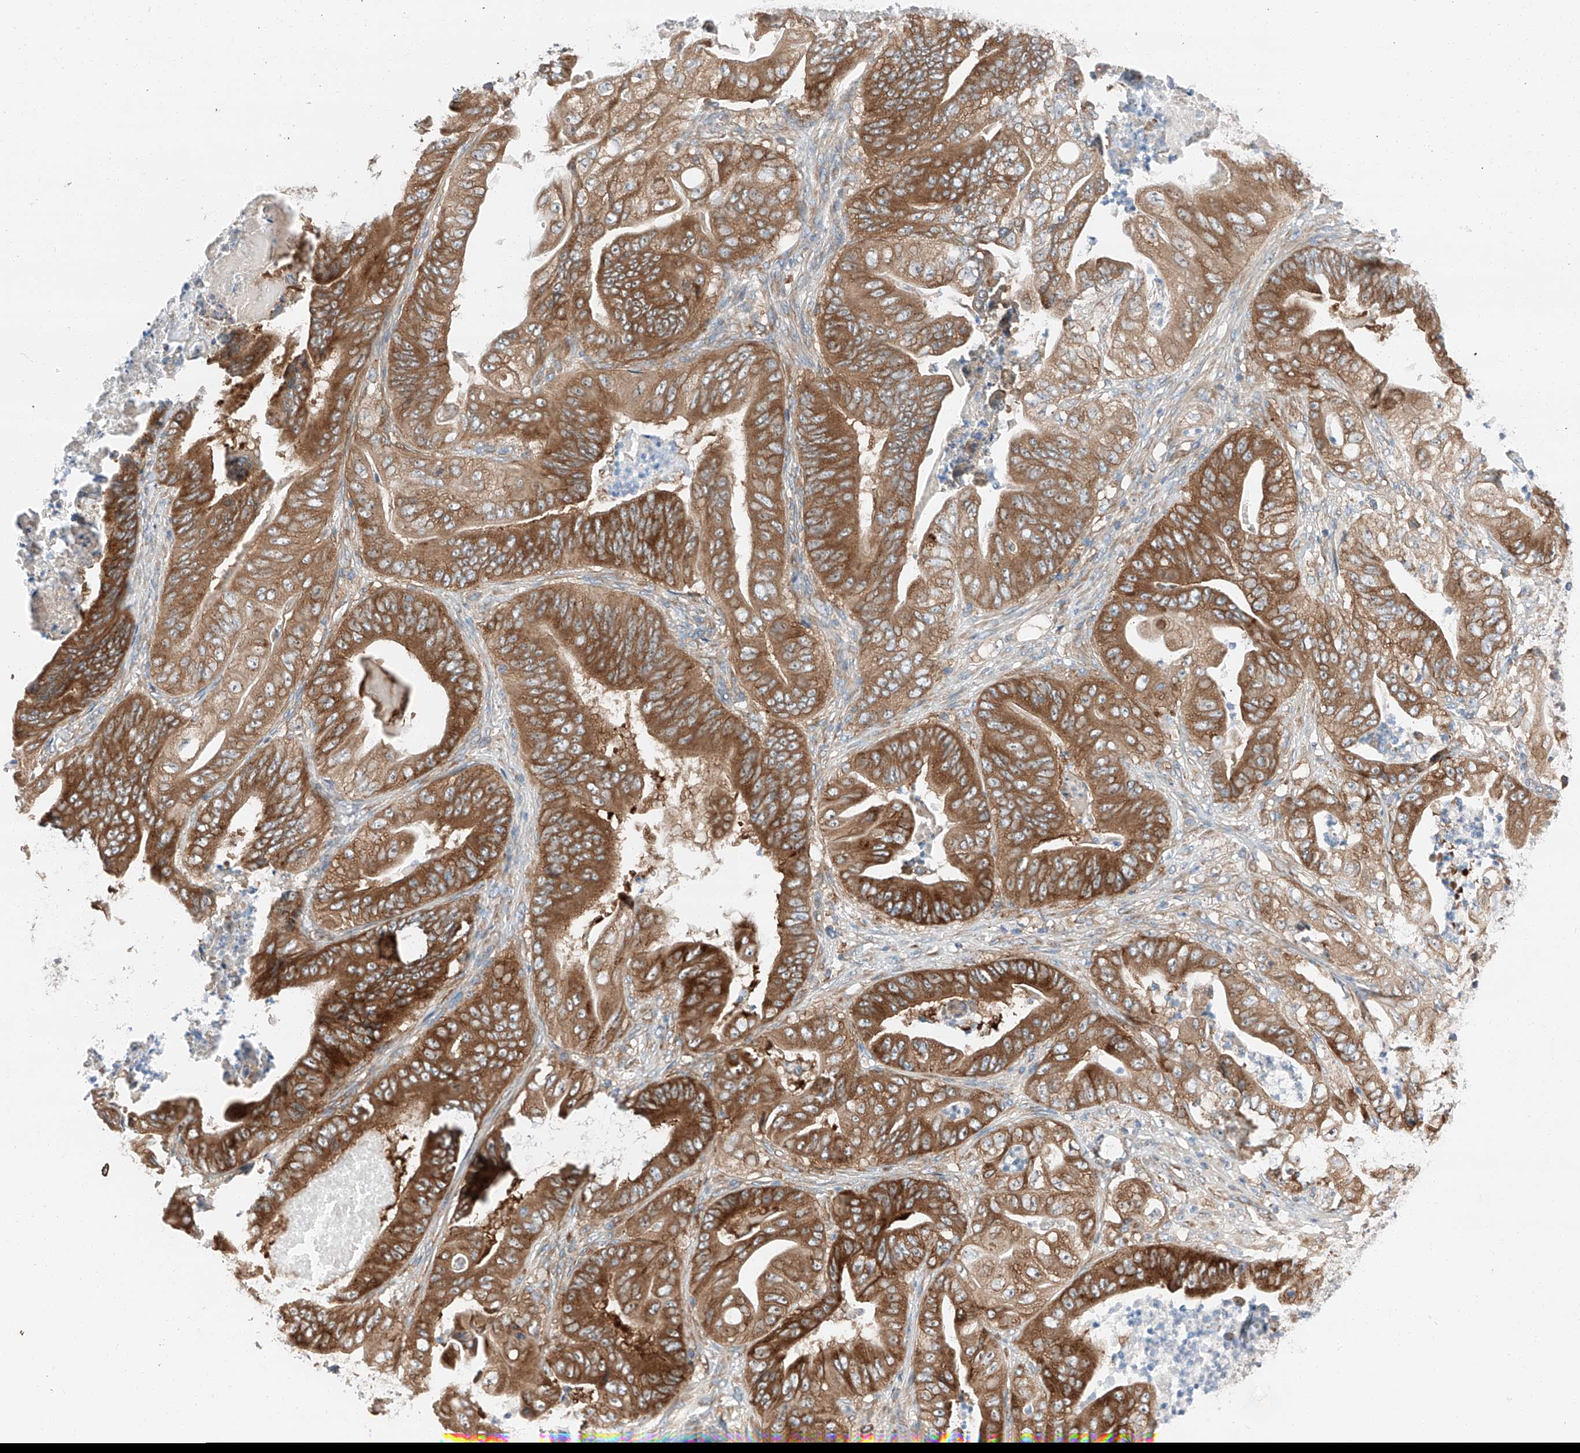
{"staining": {"intensity": "strong", "quantity": ">75%", "location": "cytoplasmic/membranous"}, "tissue": "stomach cancer", "cell_type": "Tumor cells", "image_type": "cancer", "snomed": [{"axis": "morphology", "description": "Adenocarcinoma, NOS"}, {"axis": "topography", "description": "Stomach"}], "caption": "Protein expression analysis of human adenocarcinoma (stomach) reveals strong cytoplasmic/membranous staining in about >75% of tumor cells. (DAB (3,3'-diaminobenzidine) = brown stain, brightfield microscopy at high magnification).", "gene": "ZC3H15", "patient": {"sex": "female", "age": 73}}